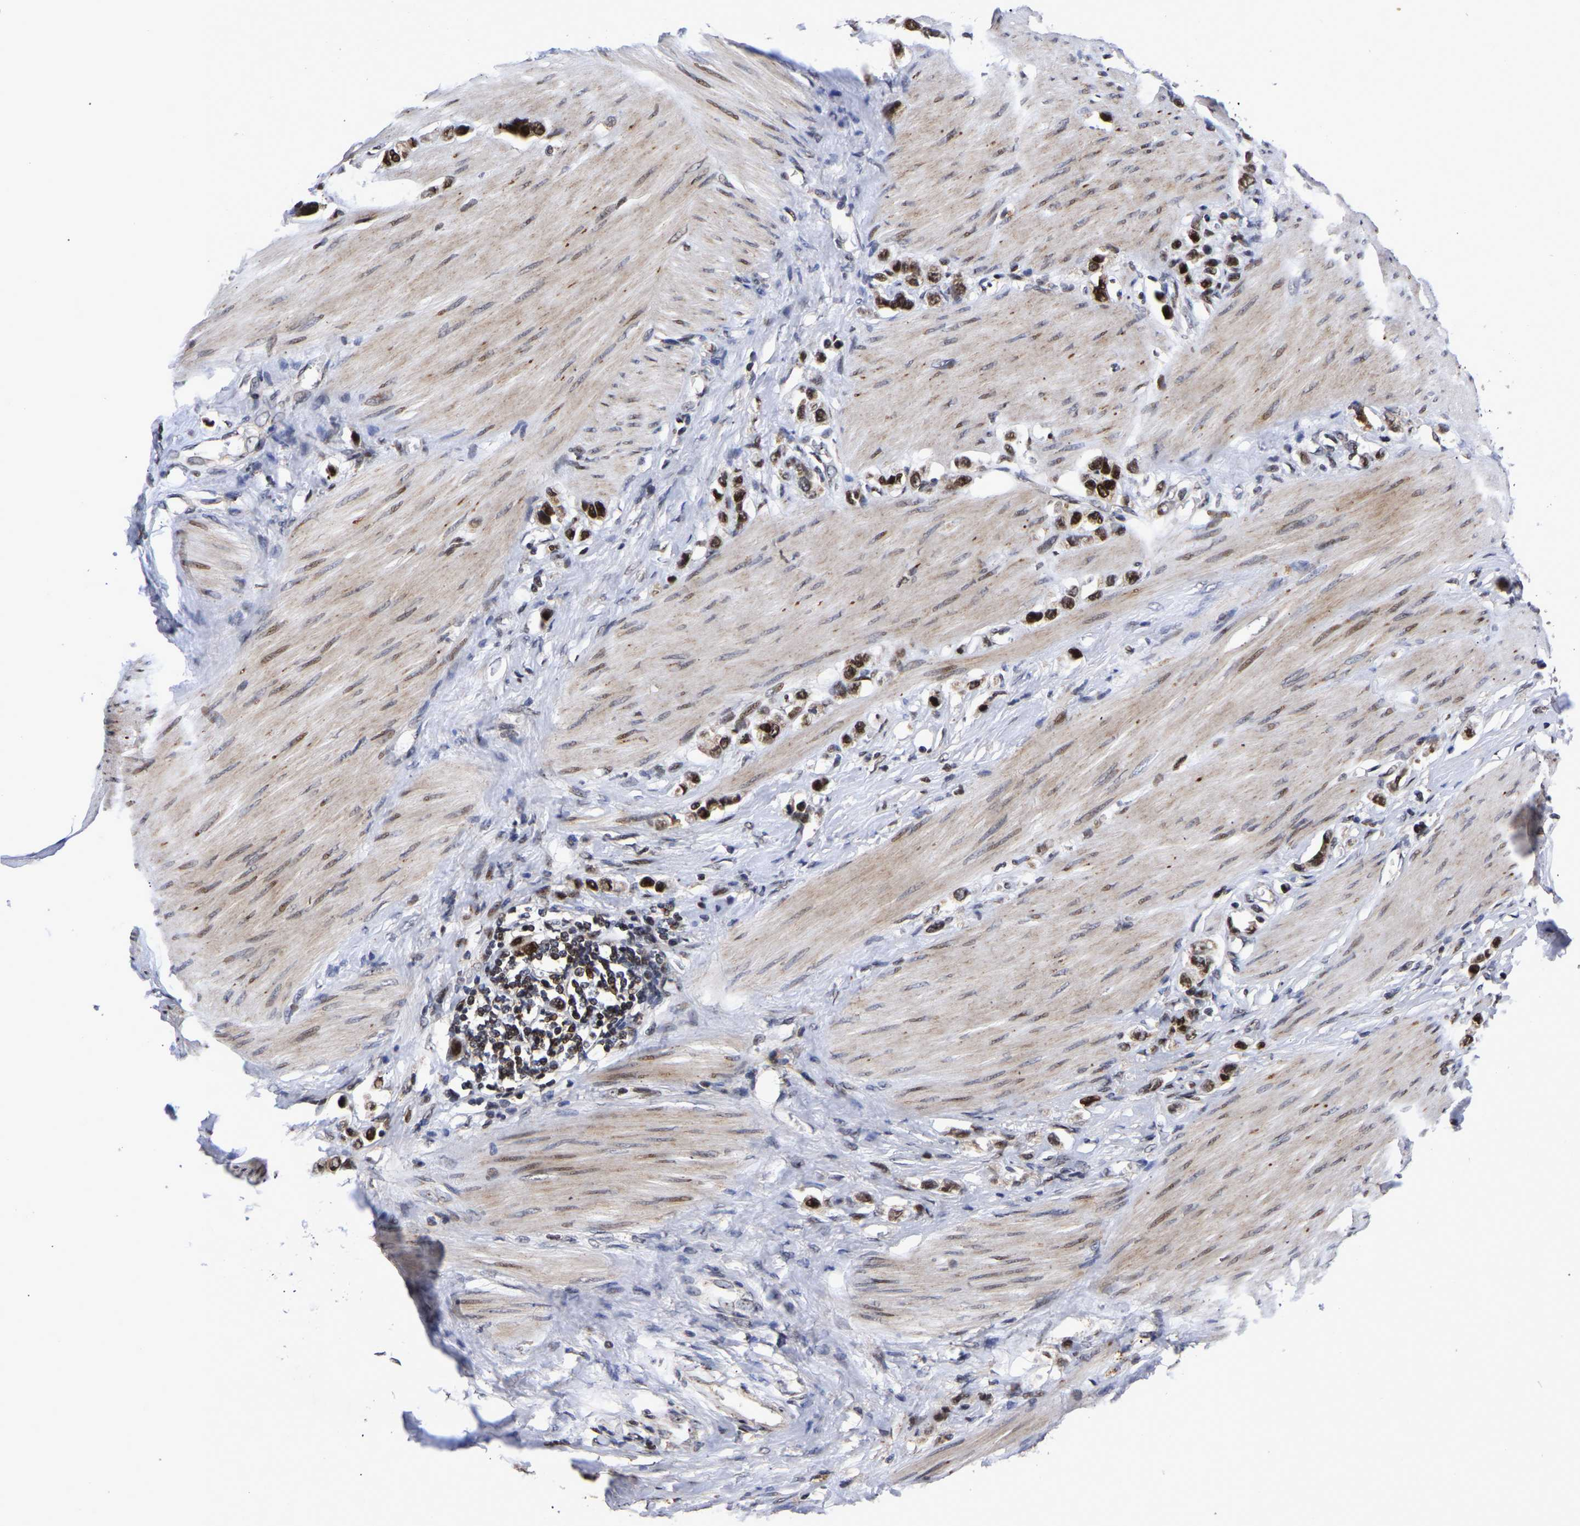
{"staining": {"intensity": "strong", "quantity": ">75%", "location": "nuclear"}, "tissue": "stomach cancer", "cell_type": "Tumor cells", "image_type": "cancer", "snomed": [{"axis": "morphology", "description": "Adenocarcinoma, NOS"}, {"axis": "topography", "description": "Stomach"}], "caption": "Stomach cancer stained with a protein marker exhibits strong staining in tumor cells.", "gene": "JUNB", "patient": {"sex": "female", "age": 65}}